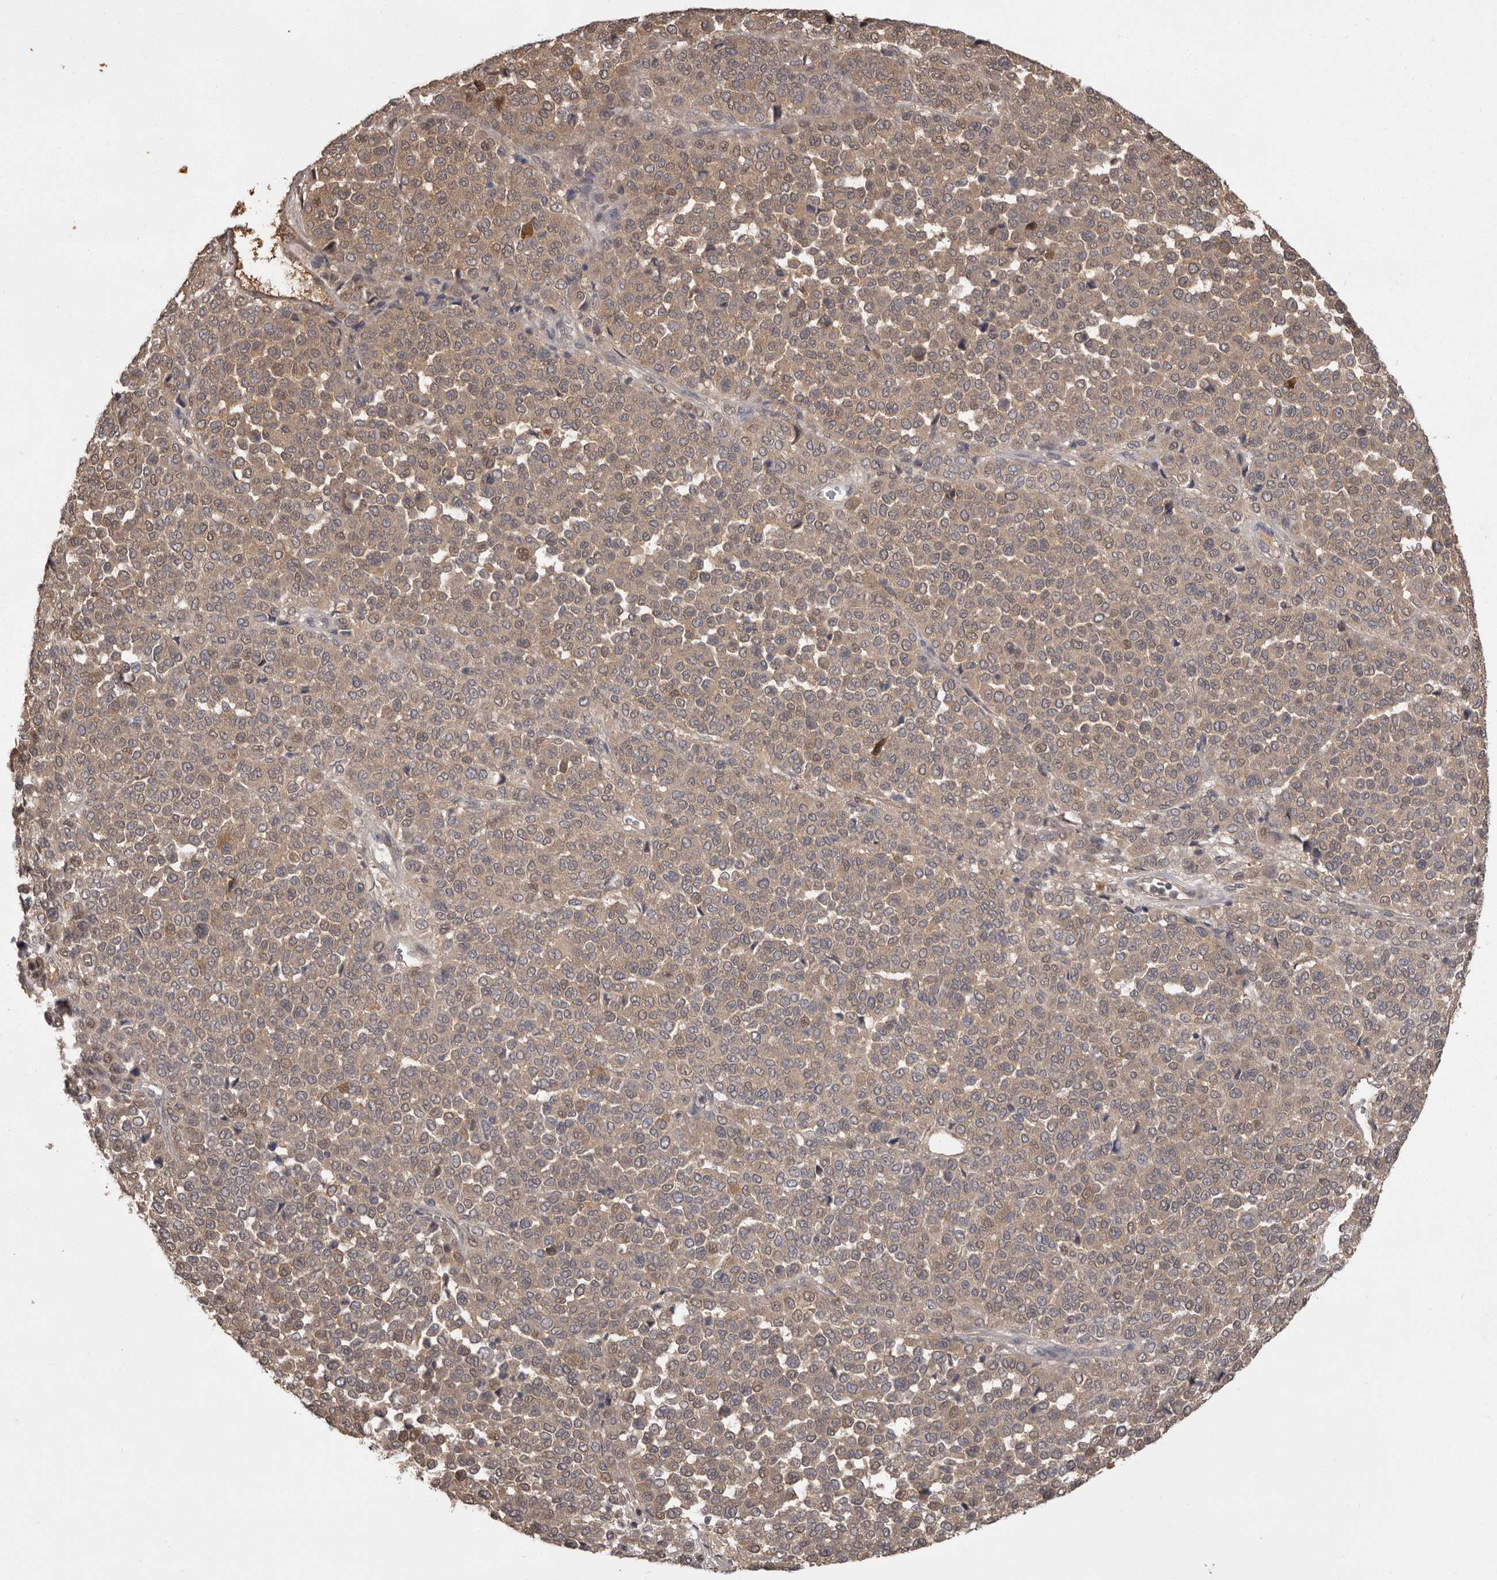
{"staining": {"intensity": "moderate", "quantity": ">75%", "location": "cytoplasmic/membranous"}, "tissue": "melanoma", "cell_type": "Tumor cells", "image_type": "cancer", "snomed": [{"axis": "morphology", "description": "Malignant melanoma, Metastatic site"}, {"axis": "topography", "description": "Pancreas"}], "caption": "Immunohistochemical staining of human melanoma displays medium levels of moderate cytoplasmic/membranous expression in approximately >75% of tumor cells. (Stains: DAB in brown, nuclei in blue, Microscopy: brightfield microscopy at high magnification).", "gene": "MDH1", "patient": {"sex": "female", "age": 30}}